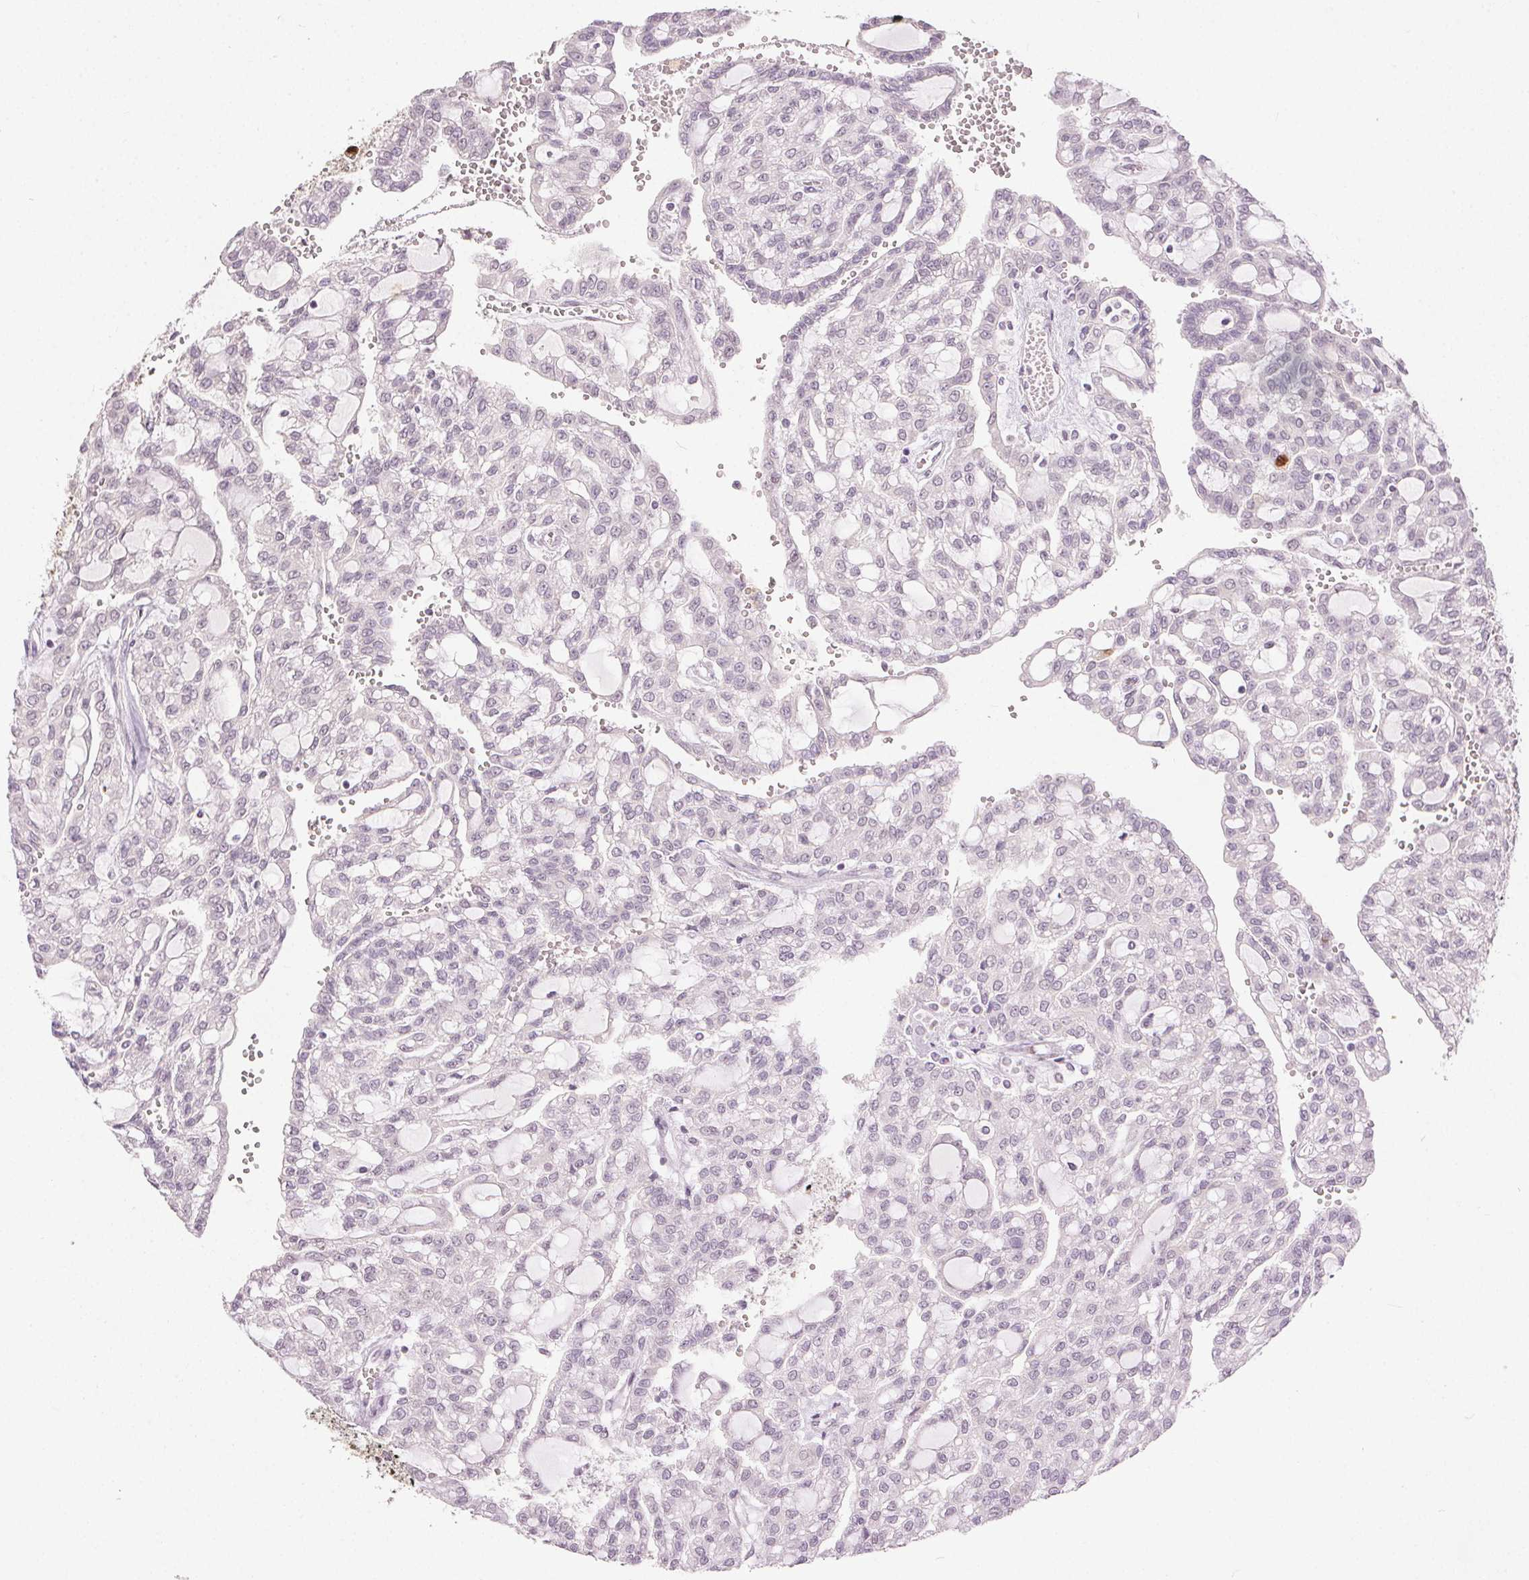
{"staining": {"intensity": "strong", "quantity": "<25%", "location": "nuclear"}, "tissue": "renal cancer", "cell_type": "Tumor cells", "image_type": "cancer", "snomed": [{"axis": "morphology", "description": "Adenocarcinoma, NOS"}, {"axis": "topography", "description": "Kidney"}], "caption": "This histopathology image exhibits immunohistochemistry staining of human renal cancer, with medium strong nuclear expression in about <25% of tumor cells.", "gene": "ANLN", "patient": {"sex": "male", "age": 63}}